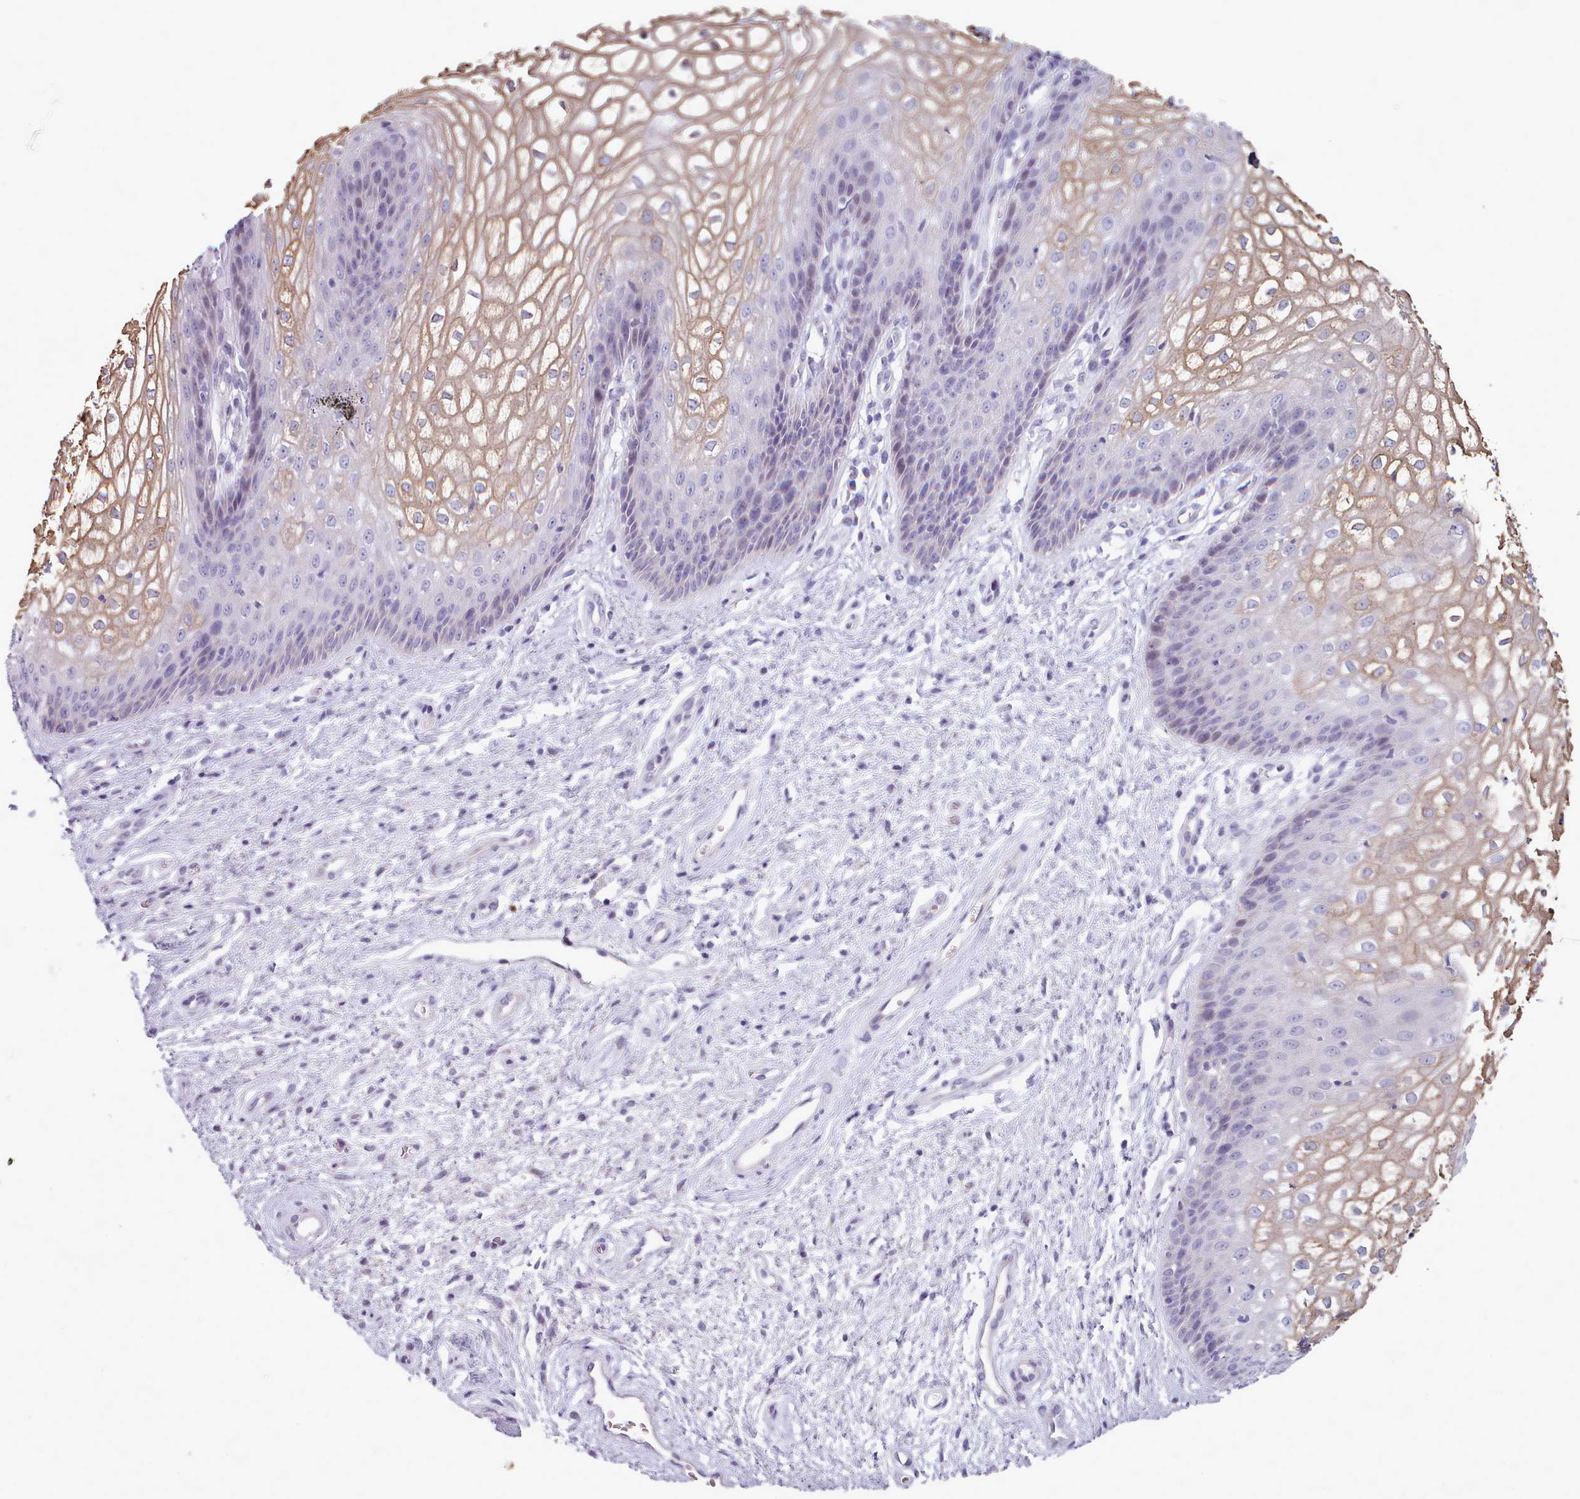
{"staining": {"intensity": "moderate", "quantity": "<25%", "location": "cytoplasmic/membranous"}, "tissue": "vagina", "cell_type": "Squamous epithelial cells", "image_type": "normal", "snomed": [{"axis": "morphology", "description": "Normal tissue, NOS"}, {"axis": "topography", "description": "Vagina"}], "caption": "Protein expression by IHC exhibits moderate cytoplasmic/membranous expression in about <25% of squamous epithelial cells in normal vagina. (Stains: DAB in brown, nuclei in blue, Microscopy: brightfield microscopy at high magnification).", "gene": "MYRFL", "patient": {"sex": "female", "age": 34}}